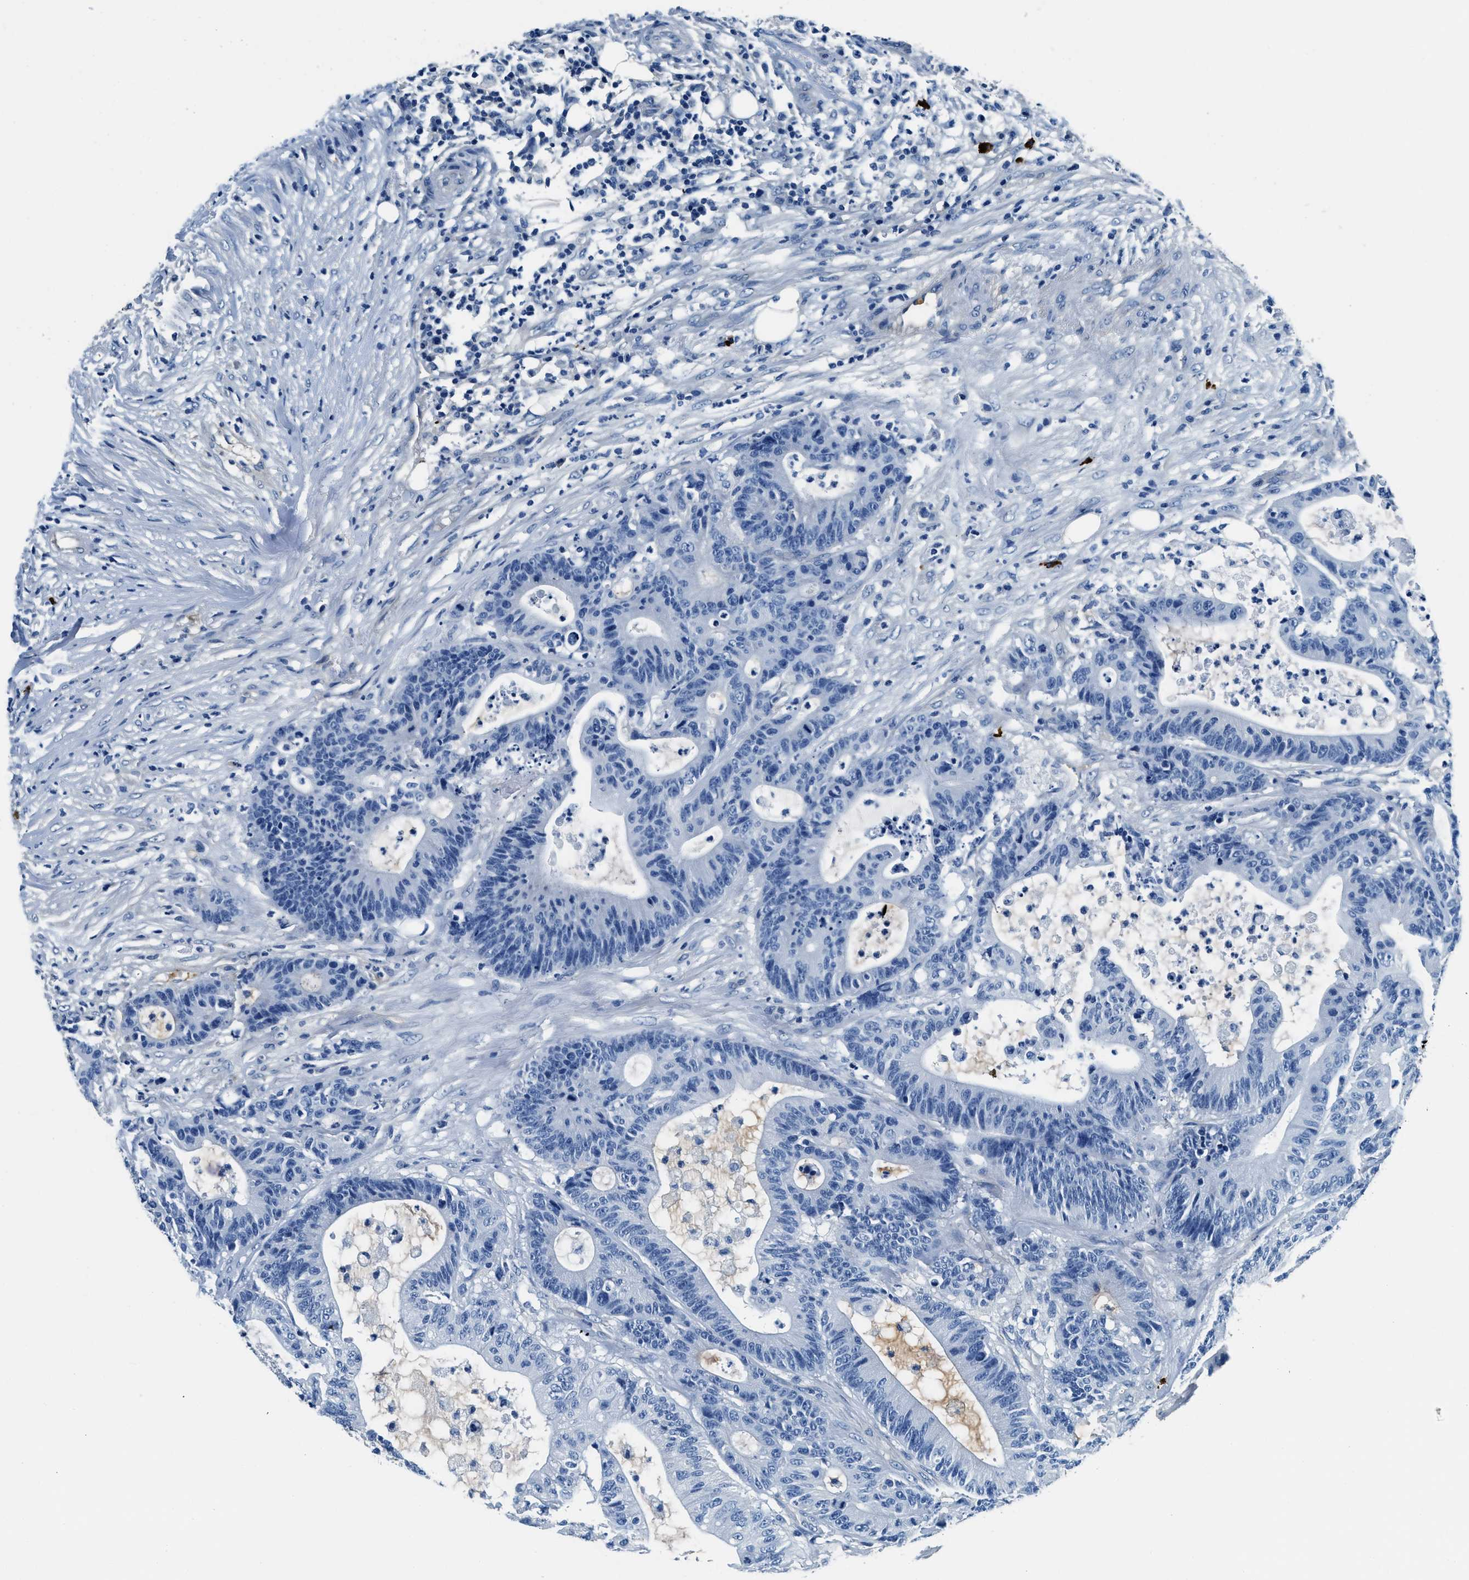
{"staining": {"intensity": "negative", "quantity": "none", "location": "none"}, "tissue": "colorectal cancer", "cell_type": "Tumor cells", "image_type": "cancer", "snomed": [{"axis": "morphology", "description": "Adenocarcinoma, NOS"}, {"axis": "topography", "description": "Colon"}], "caption": "Adenocarcinoma (colorectal) was stained to show a protein in brown. There is no significant positivity in tumor cells.", "gene": "TMEM186", "patient": {"sex": "female", "age": 84}}